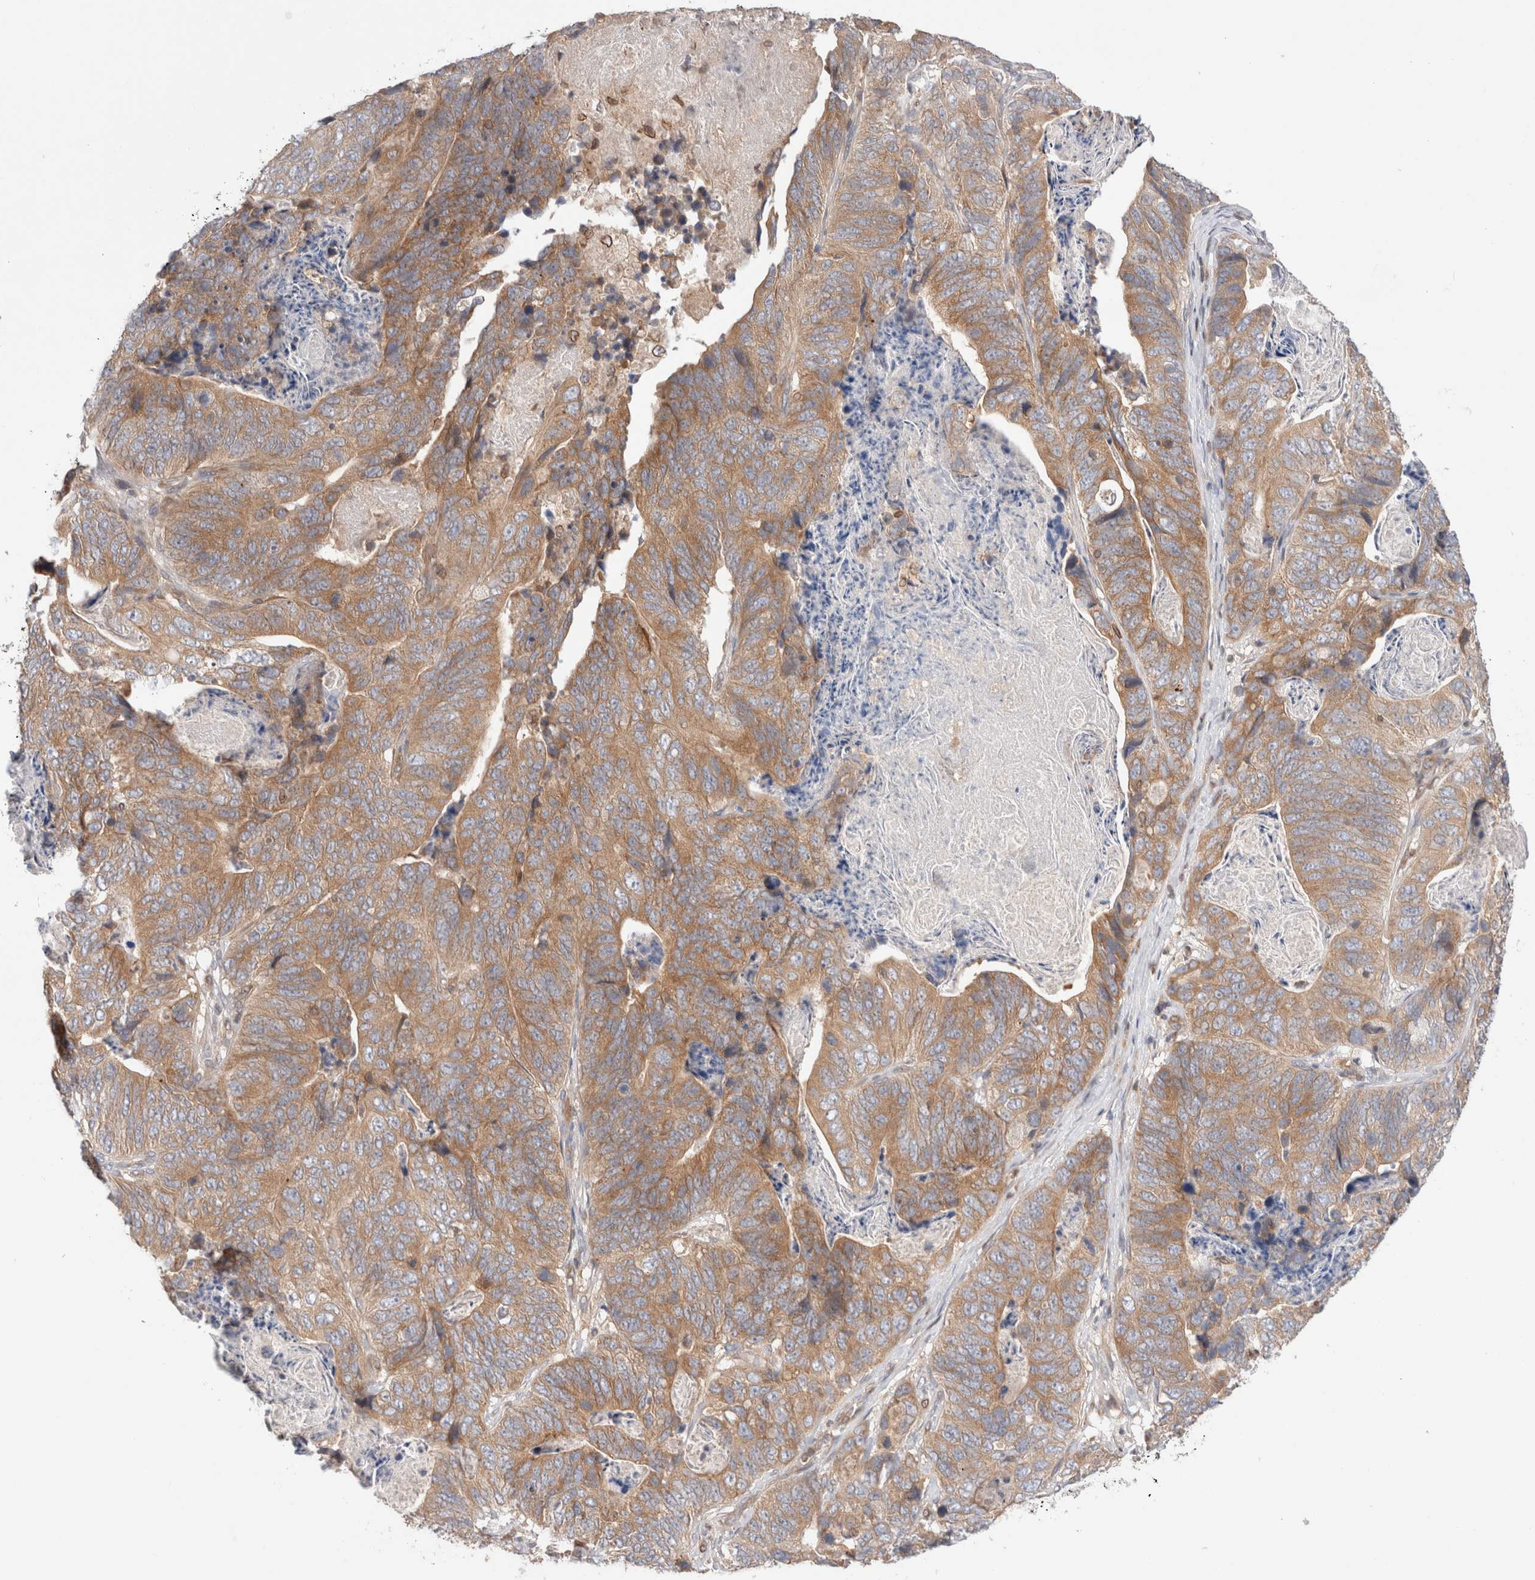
{"staining": {"intensity": "moderate", "quantity": ">75%", "location": "cytoplasmic/membranous"}, "tissue": "stomach cancer", "cell_type": "Tumor cells", "image_type": "cancer", "snomed": [{"axis": "morphology", "description": "Normal tissue, NOS"}, {"axis": "morphology", "description": "Adenocarcinoma, NOS"}, {"axis": "topography", "description": "Stomach"}], "caption": "A micrograph showing moderate cytoplasmic/membranous staining in about >75% of tumor cells in stomach adenocarcinoma, as visualized by brown immunohistochemical staining.", "gene": "SIKE1", "patient": {"sex": "female", "age": 89}}